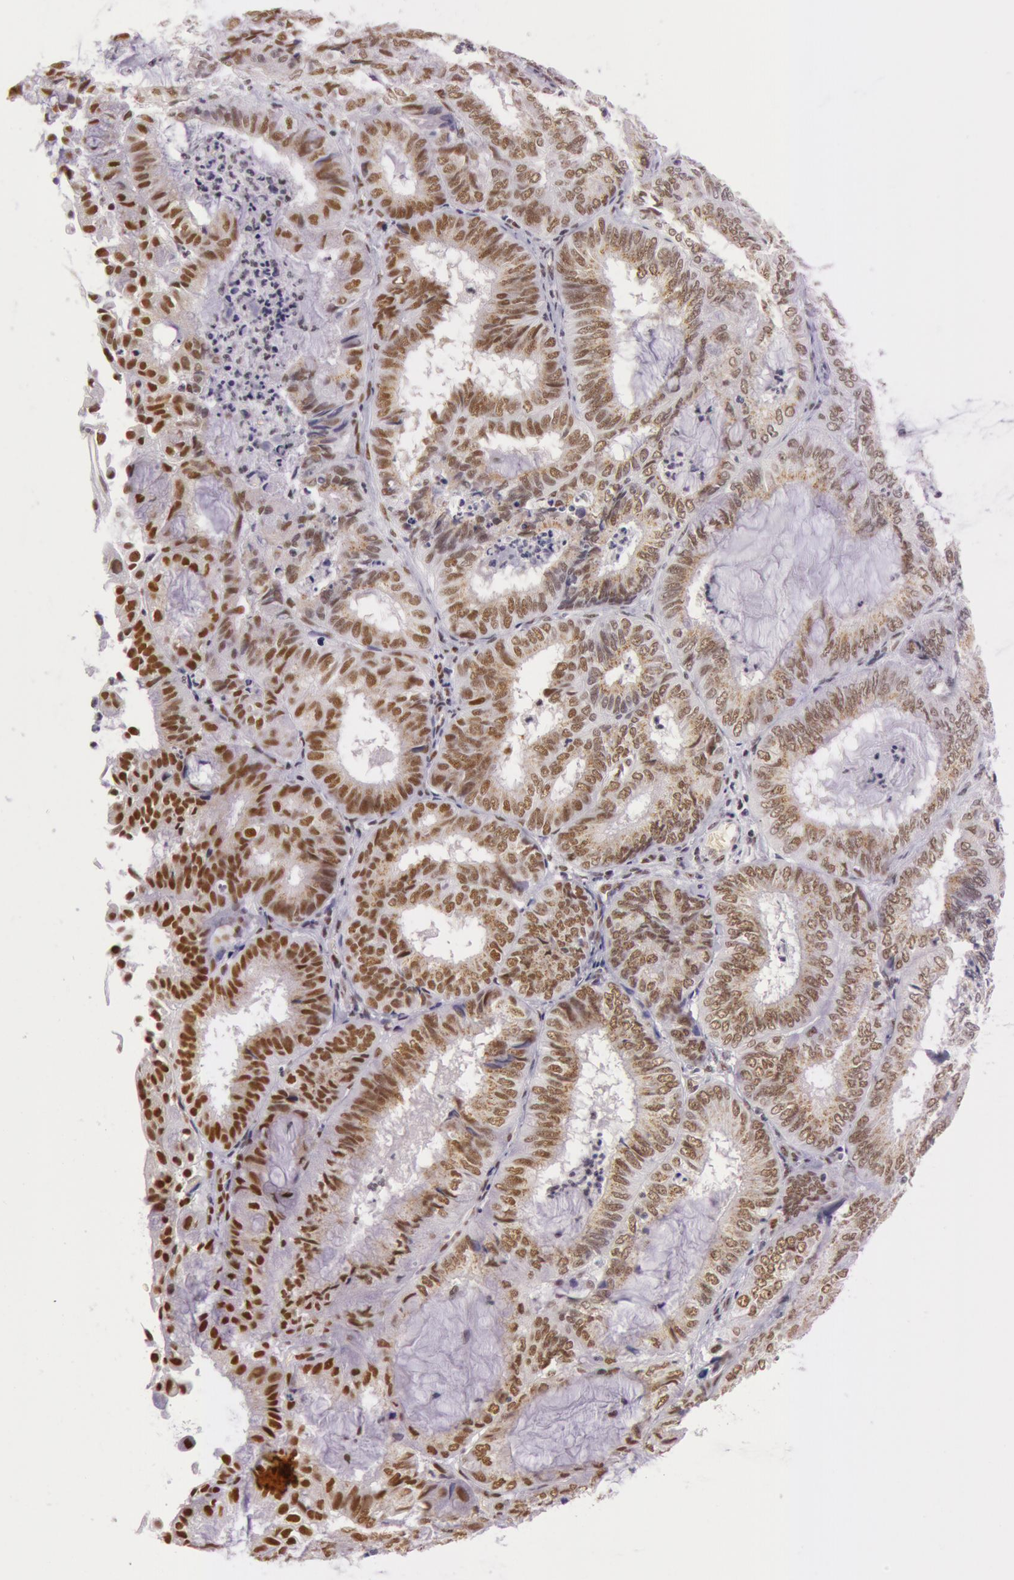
{"staining": {"intensity": "strong", "quantity": ">75%", "location": "nuclear"}, "tissue": "endometrial cancer", "cell_type": "Tumor cells", "image_type": "cancer", "snomed": [{"axis": "morphology", "description": "Adenocarcinoma, NOS"}, {"axis": "topography", "description": "Endometrium"}], "caption": "Immunohistochemistry staining of endometrial cancer, which reveals high levels of strong nuclear positivity in approximately >75% of tumor cells indicating strong nuclear protein staining. The staining was performed using DAB (brown) for protein detection and nuclei were counterstained in hematoxylin (blue).", "gene": "NBN", "patient": {"sex": "female", "age": 59}}